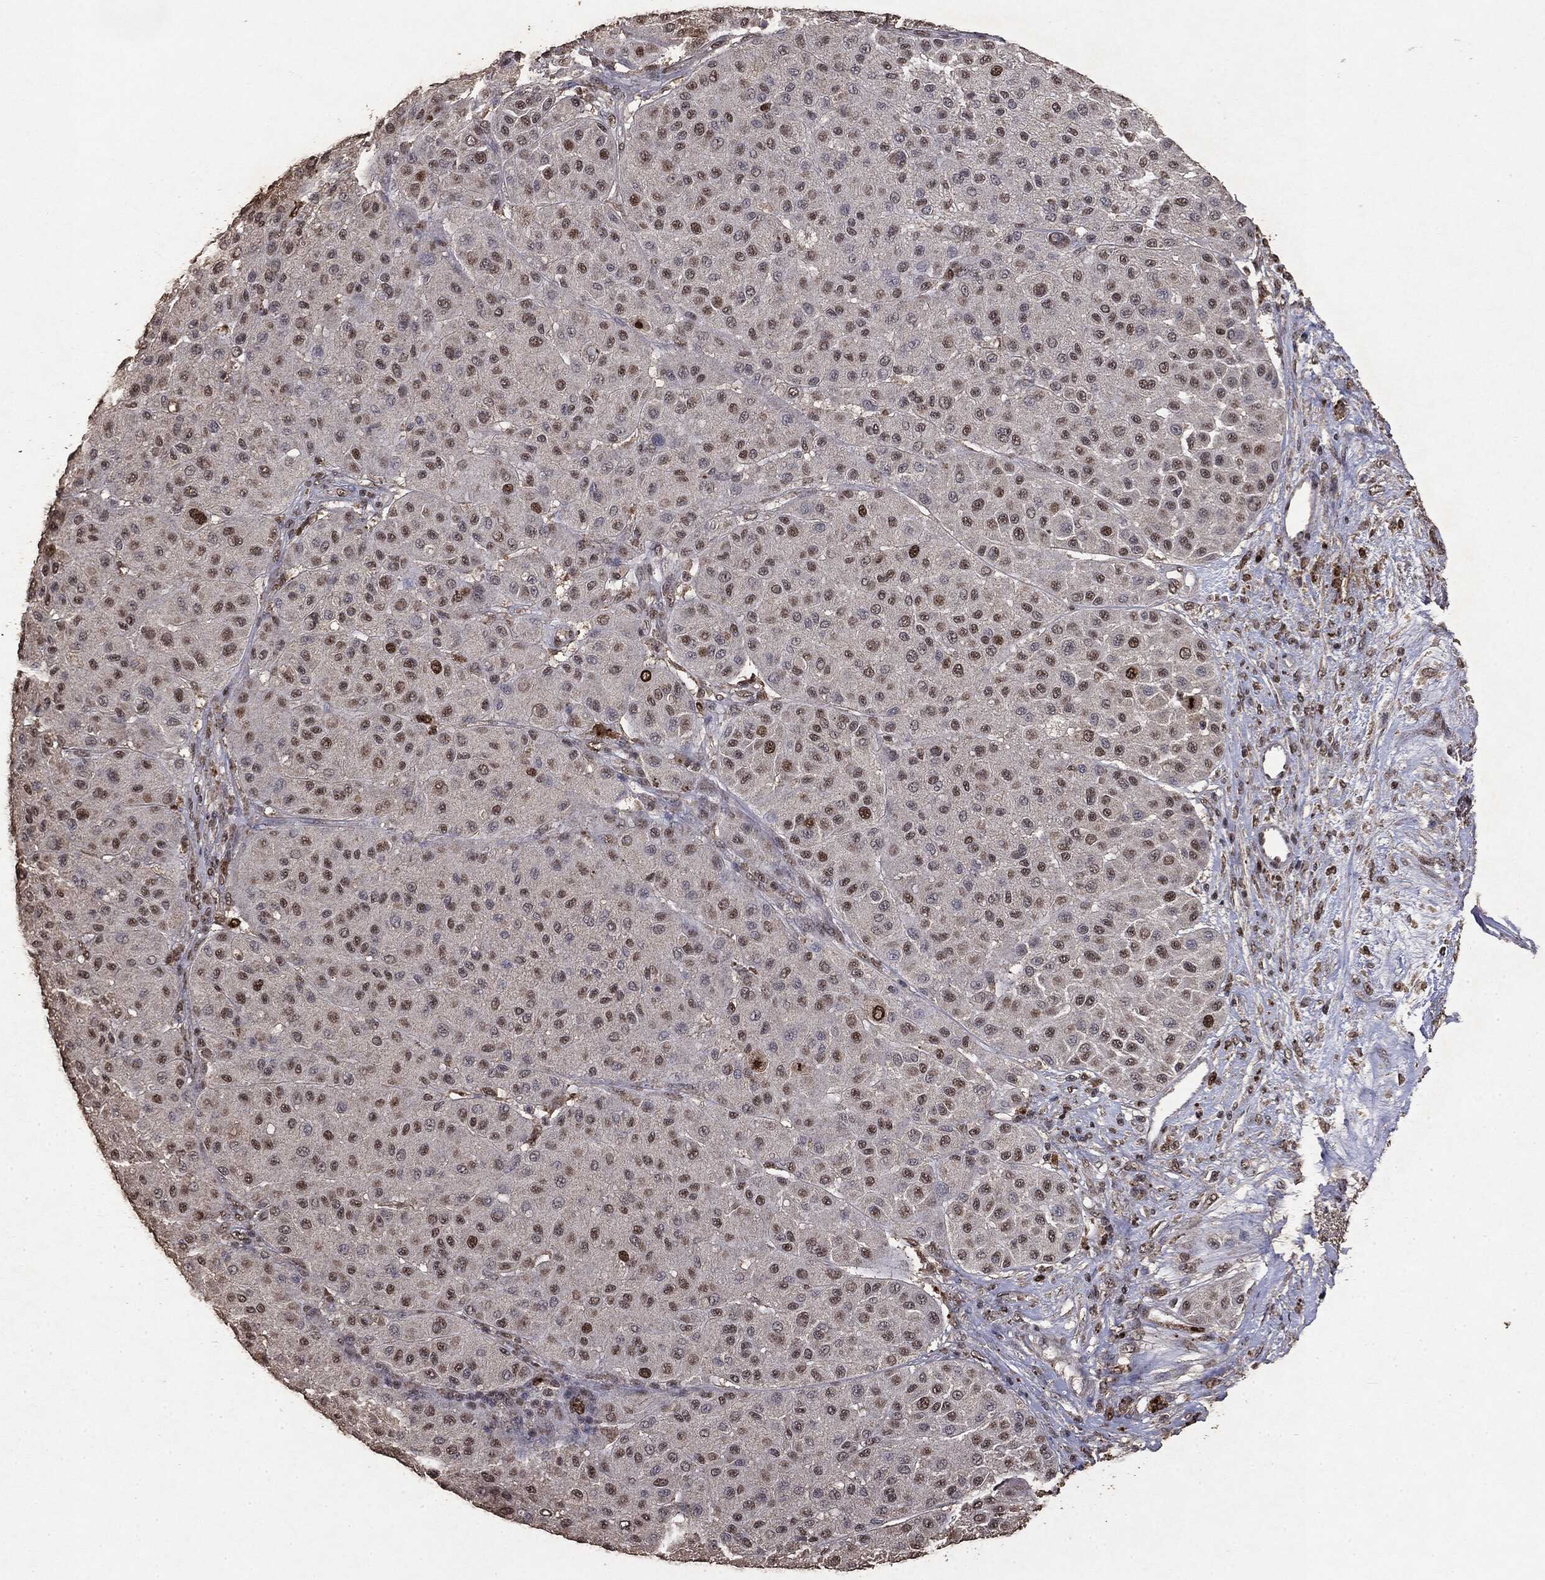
{"staining": {"intensity": "moderate", "quantity": "25%-75%", "location": "nuclear"}, "tissue": "melanoma", "cell_type": "Tumor cells", "image_type": "cancer", "snomed": [{"axis": "morphology", "description": "Malignant melanoma, Metastatic site"}, {"axis": "topography", "description": "Smooth muscle"}], "caption": "Tumor cells show medium levels of moderate nuclear staining in approximately 25%-75% of cells in human melanoma.", "gene": "RAD18", "patient": {"sex": "male", "age": 41}}